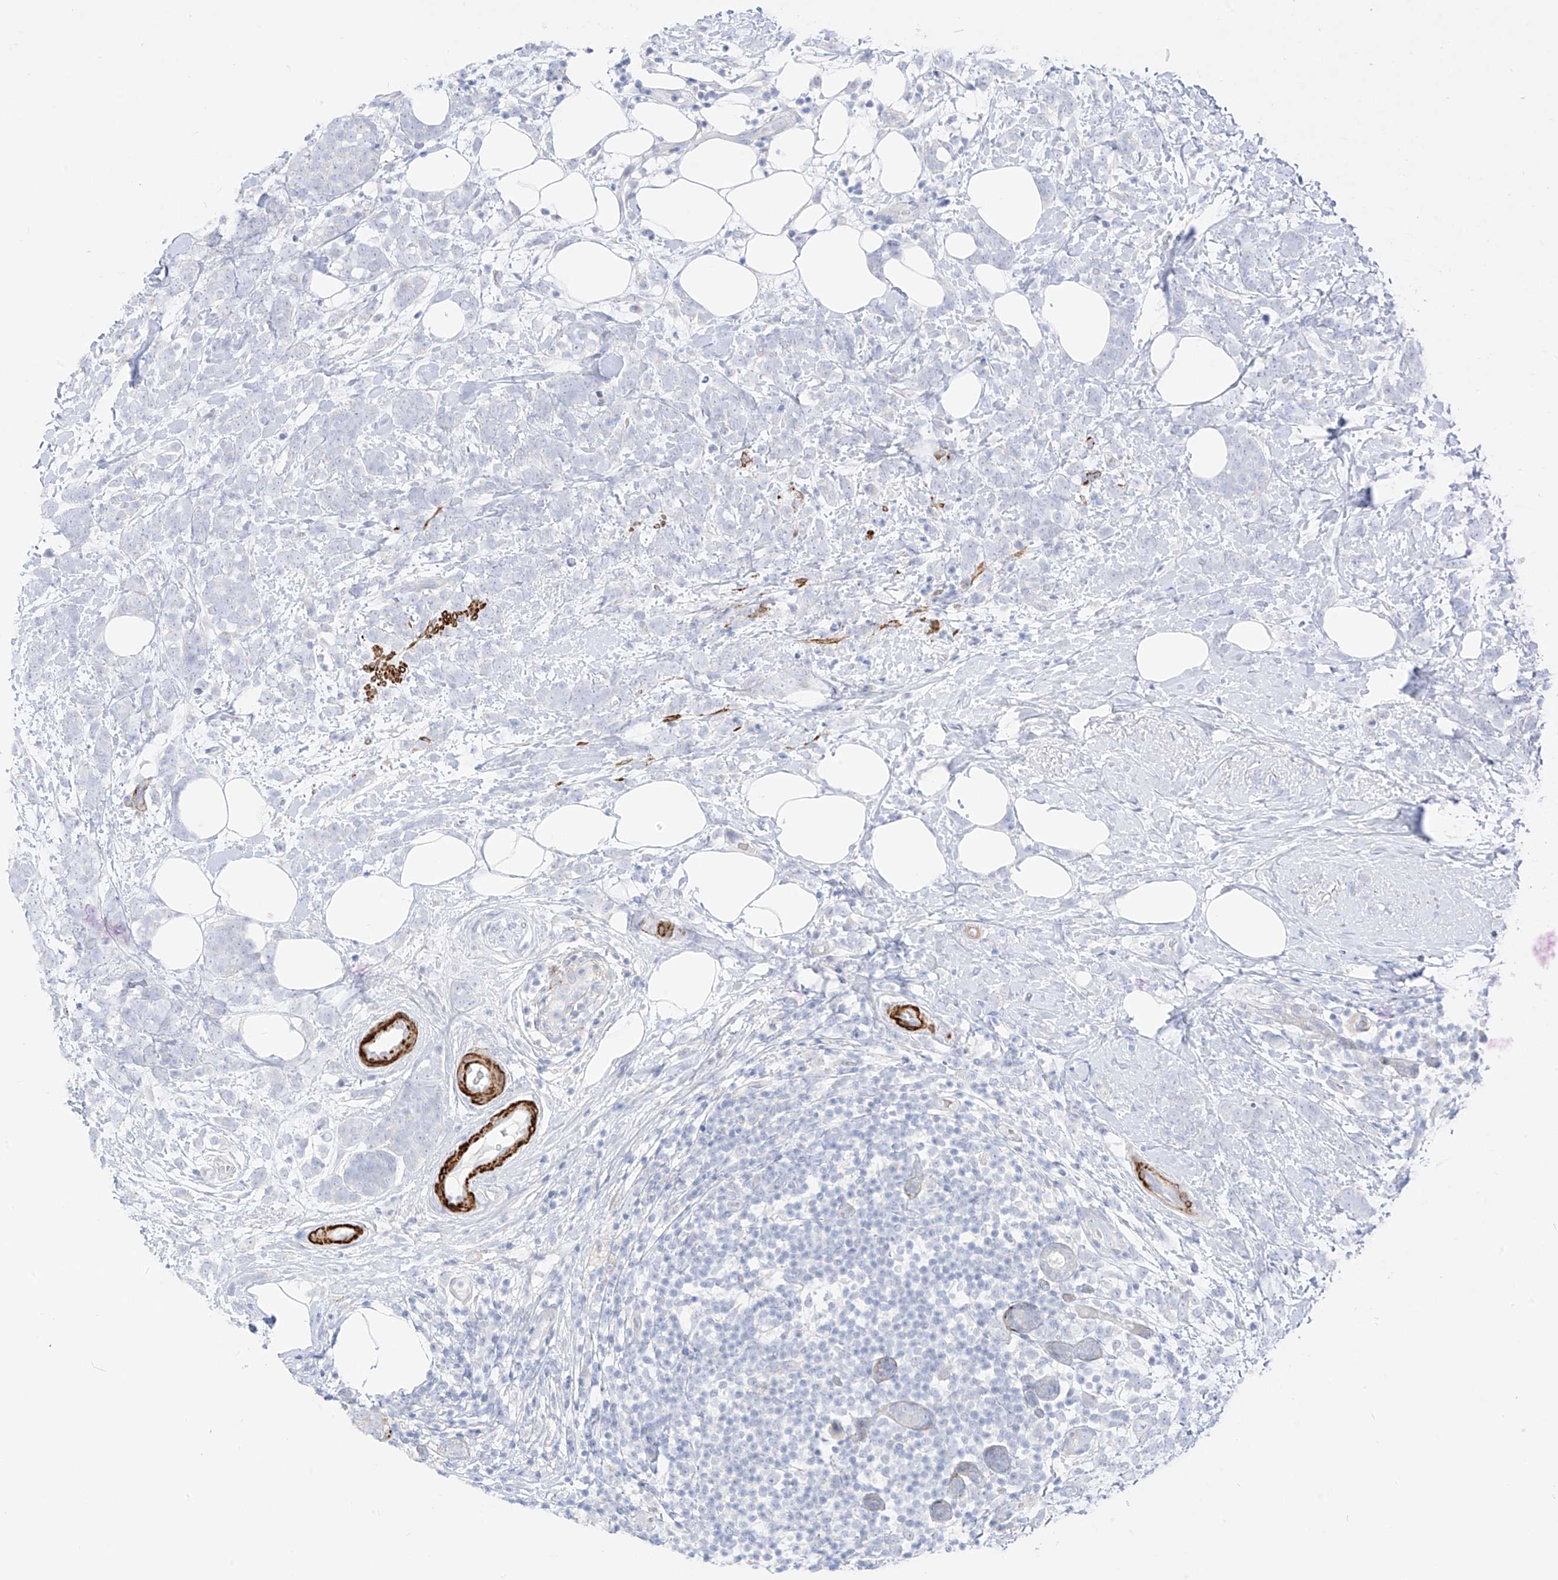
{"staining": {"intensity": "negative", "quantity": "none", "location": "none"}, "tissue": "breast cancer", "cell_type": "Tumor cells", "image_type": "cancer", "snomed": [{"axis": "morphology", "description": "Lobular carcinoma"}, {"axis": "topography", "description": "Breast"}], "caption": "The immunohistochemistry (IHC) micrograph has no significant expression in tumor cells of breast lobular carcinoma tissue.", "gene": "ST3GAL5", "patient": {"sex": "female", "age": 58}}